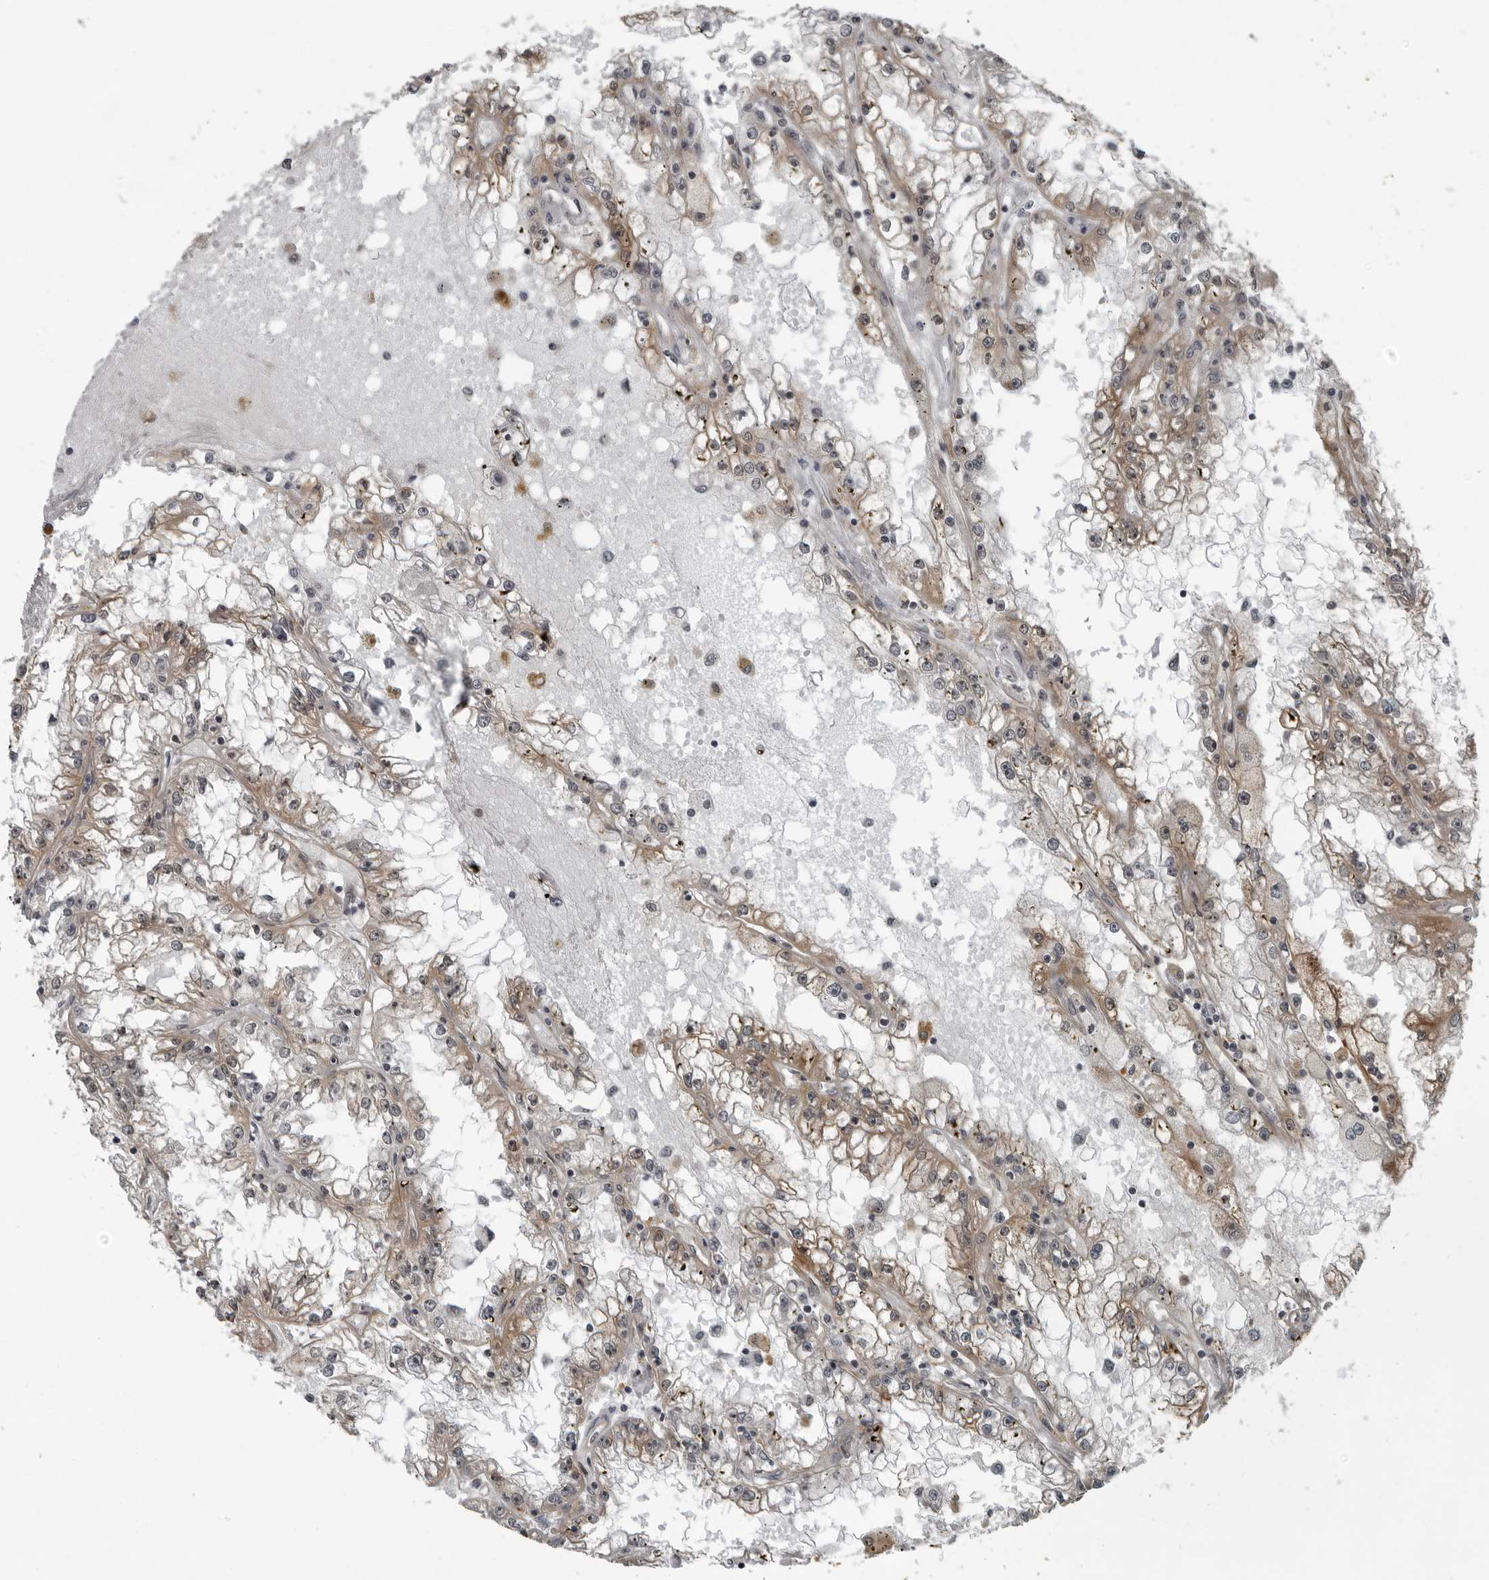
{"staining": {"intensity": "weak", "quantity": ">75%", "location": "cytoplasmic/membranous"}, "tissue": "renal cancer", "cell_type": "Tumor cells", "image_type": "cancer", "snomed": [{"axis": "morphology", "description": "Adenocarcinoma, NOS"}, {"axis": "topography", "description": "Kidney"}], "caption": "Renal cancer (adenocarcinoma) was stained to show a protein in brown. There is low levels of weak cytoplasmic/membranous staining in about >75% of tumor cells. (brown staining indicates protein expression, while blue staining denotes nuclei).", "gene": "FAM102B", "patient": {"sex": "male", "age": 56}}